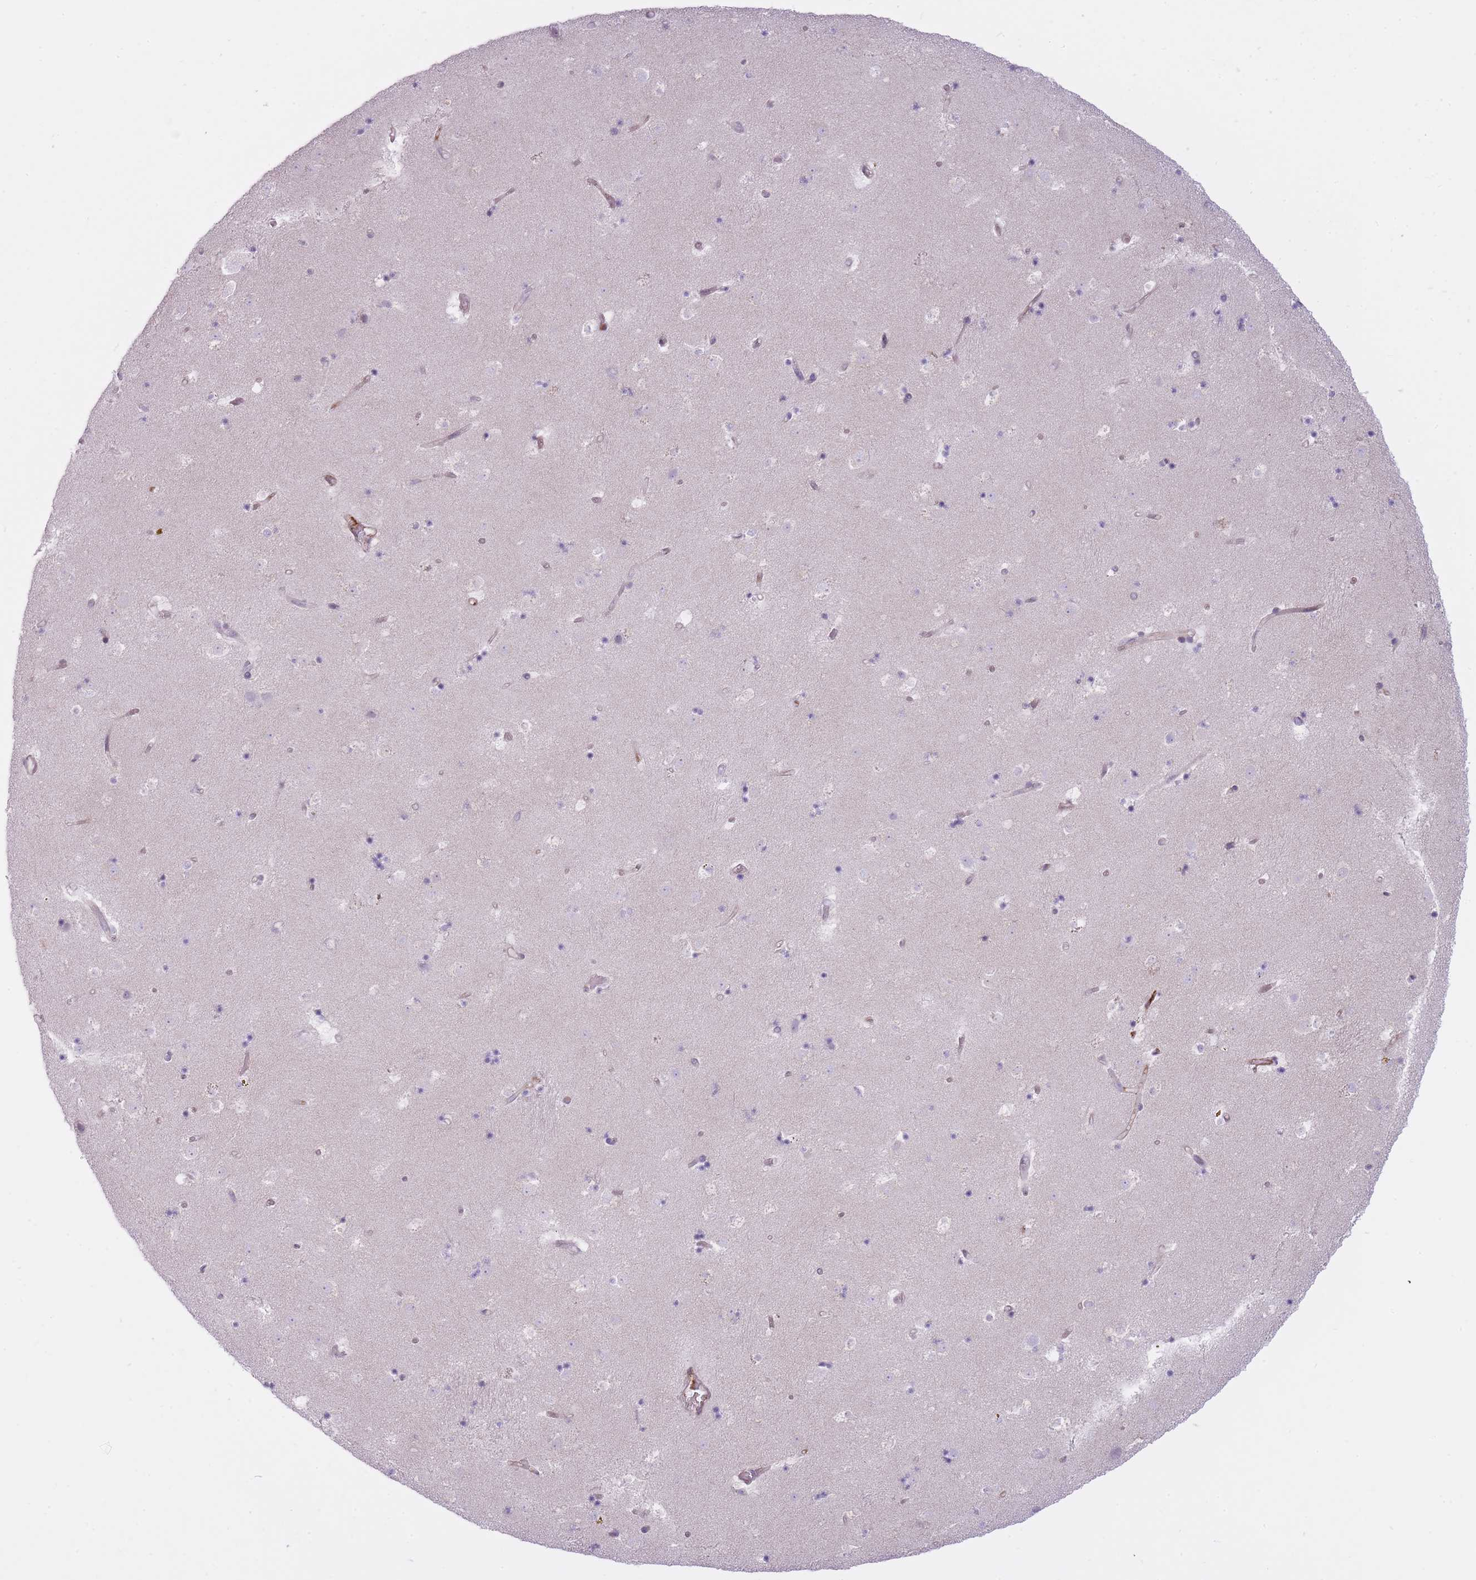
{"staining": {"intensity": "negative", "quantity": "none", "location": "none"}, "tissue": "caudate", "cell_type": "Glial cells", "image_type": "normal", "snomed": [{"axis": "morphology", "description": "Normal tissue, NOS"}, {"axis": "topography", "description": "Lateral ventricle wall"}], "caption": "Caudate stained for a protein using immunohistochemistry (IHC) exhibits no staining glial cells.", "gene": "PGRMC2", "patient": {"sex": "male", "age": 58}}